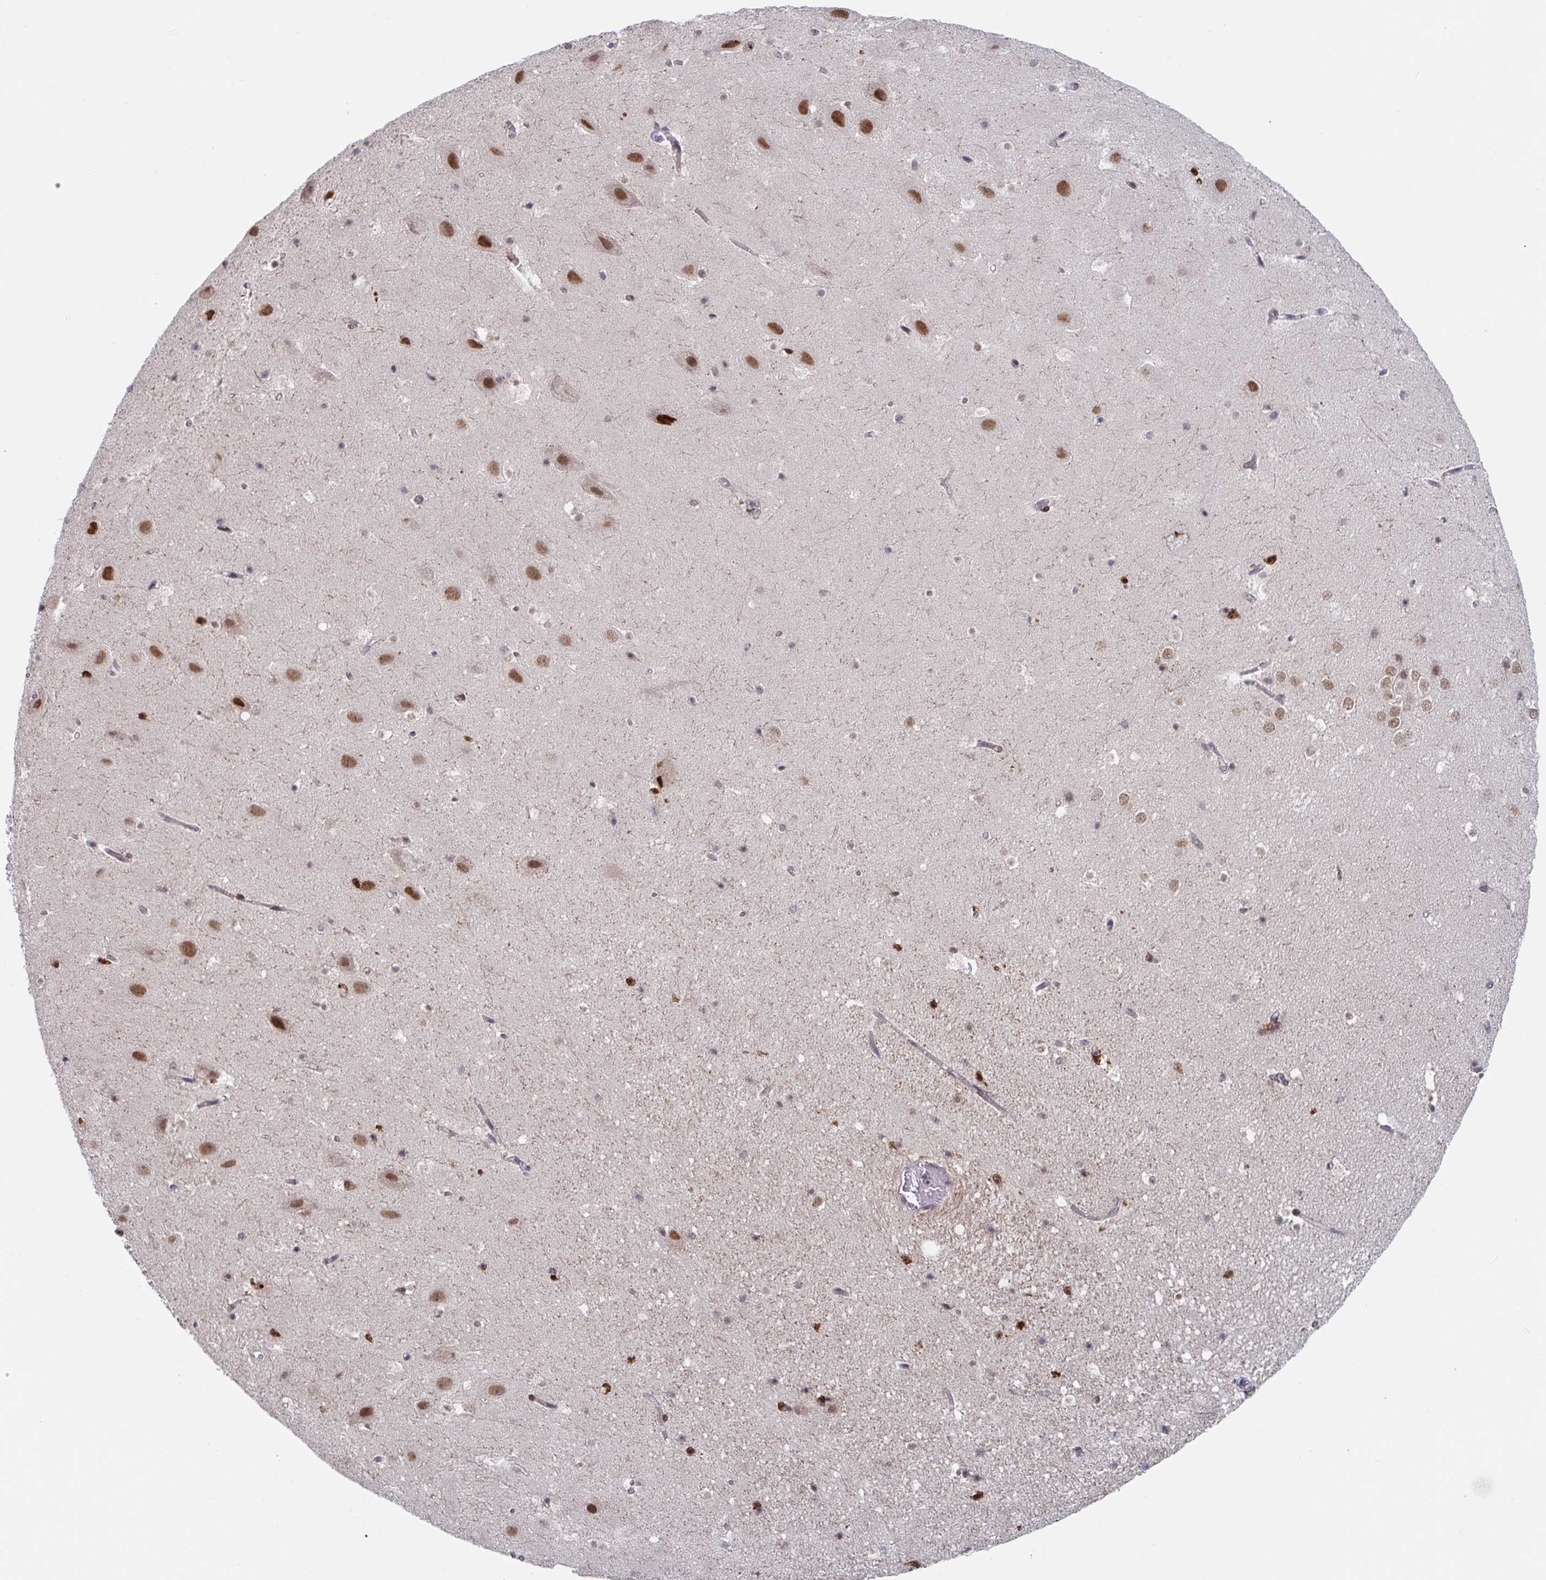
{"staining": {"intensity": "moderate", "quantity": "25%-75%", "location": "nuclear"}, "tissue": "hippocampus", "cell_type": "Glial cells", "image_type": "normal", "snomed": [{"axis": "morphology", "description": "Normal tissue, NOS"}, {"axis": "topography", "description": "Hippocampus"}], "caption": "IHC photomicrograph of unremarkable hippocampus: human hippocampus stained using immunohistochemistry reveals medium levels of moderate protein expression localized specifically in the nuclear of glial cells, appearing as a nuclear brown color.", "gene": "RNF212", "patient": {"sex": "female", "age": 42}}